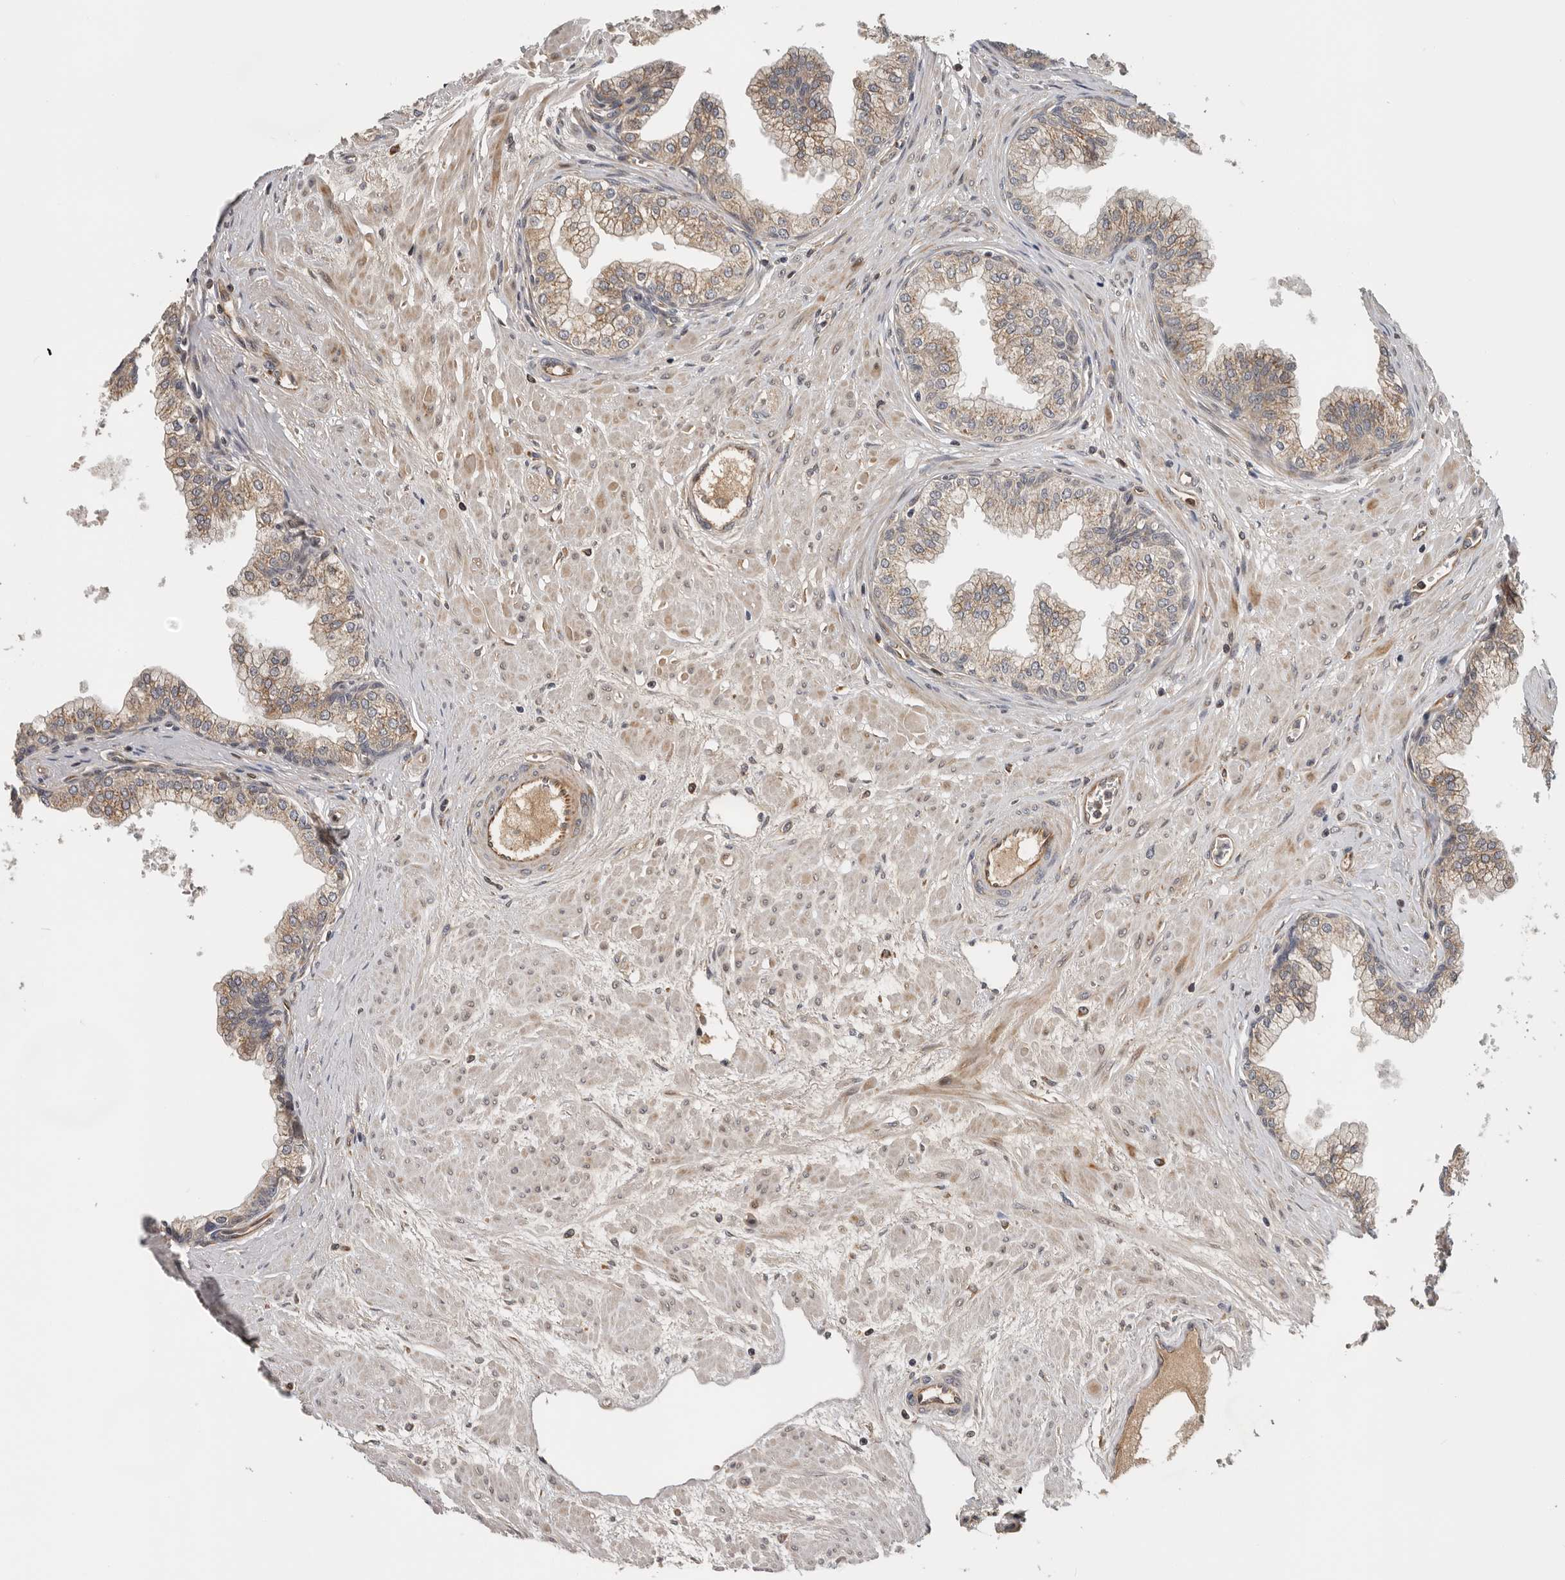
{"staining": {"intensity": "moderate", "quantity": ">75%", "location": "cytoplasmic/membranous"}, "tissue": "prostate", "cell_type": "Glandular cells", "image_type": "normal", "snomed": [{"axis": "morphology", "description": "Normal tissue, NOS"}, {"axis": "morphology", "description": "Urothelial carcinoma, Low grade"}, {"axis": "topography", "description": "Urinary bladder"}, {"axis": "topography", "description": "Prostate"}], "caption": "Prostate stained for a protein (brown) displays moderate cytoplasmic/membranous positive staining in about >75% of glandular cells.", "gene": "RNF157", "patient": {"sex": "male", "age": 60}}